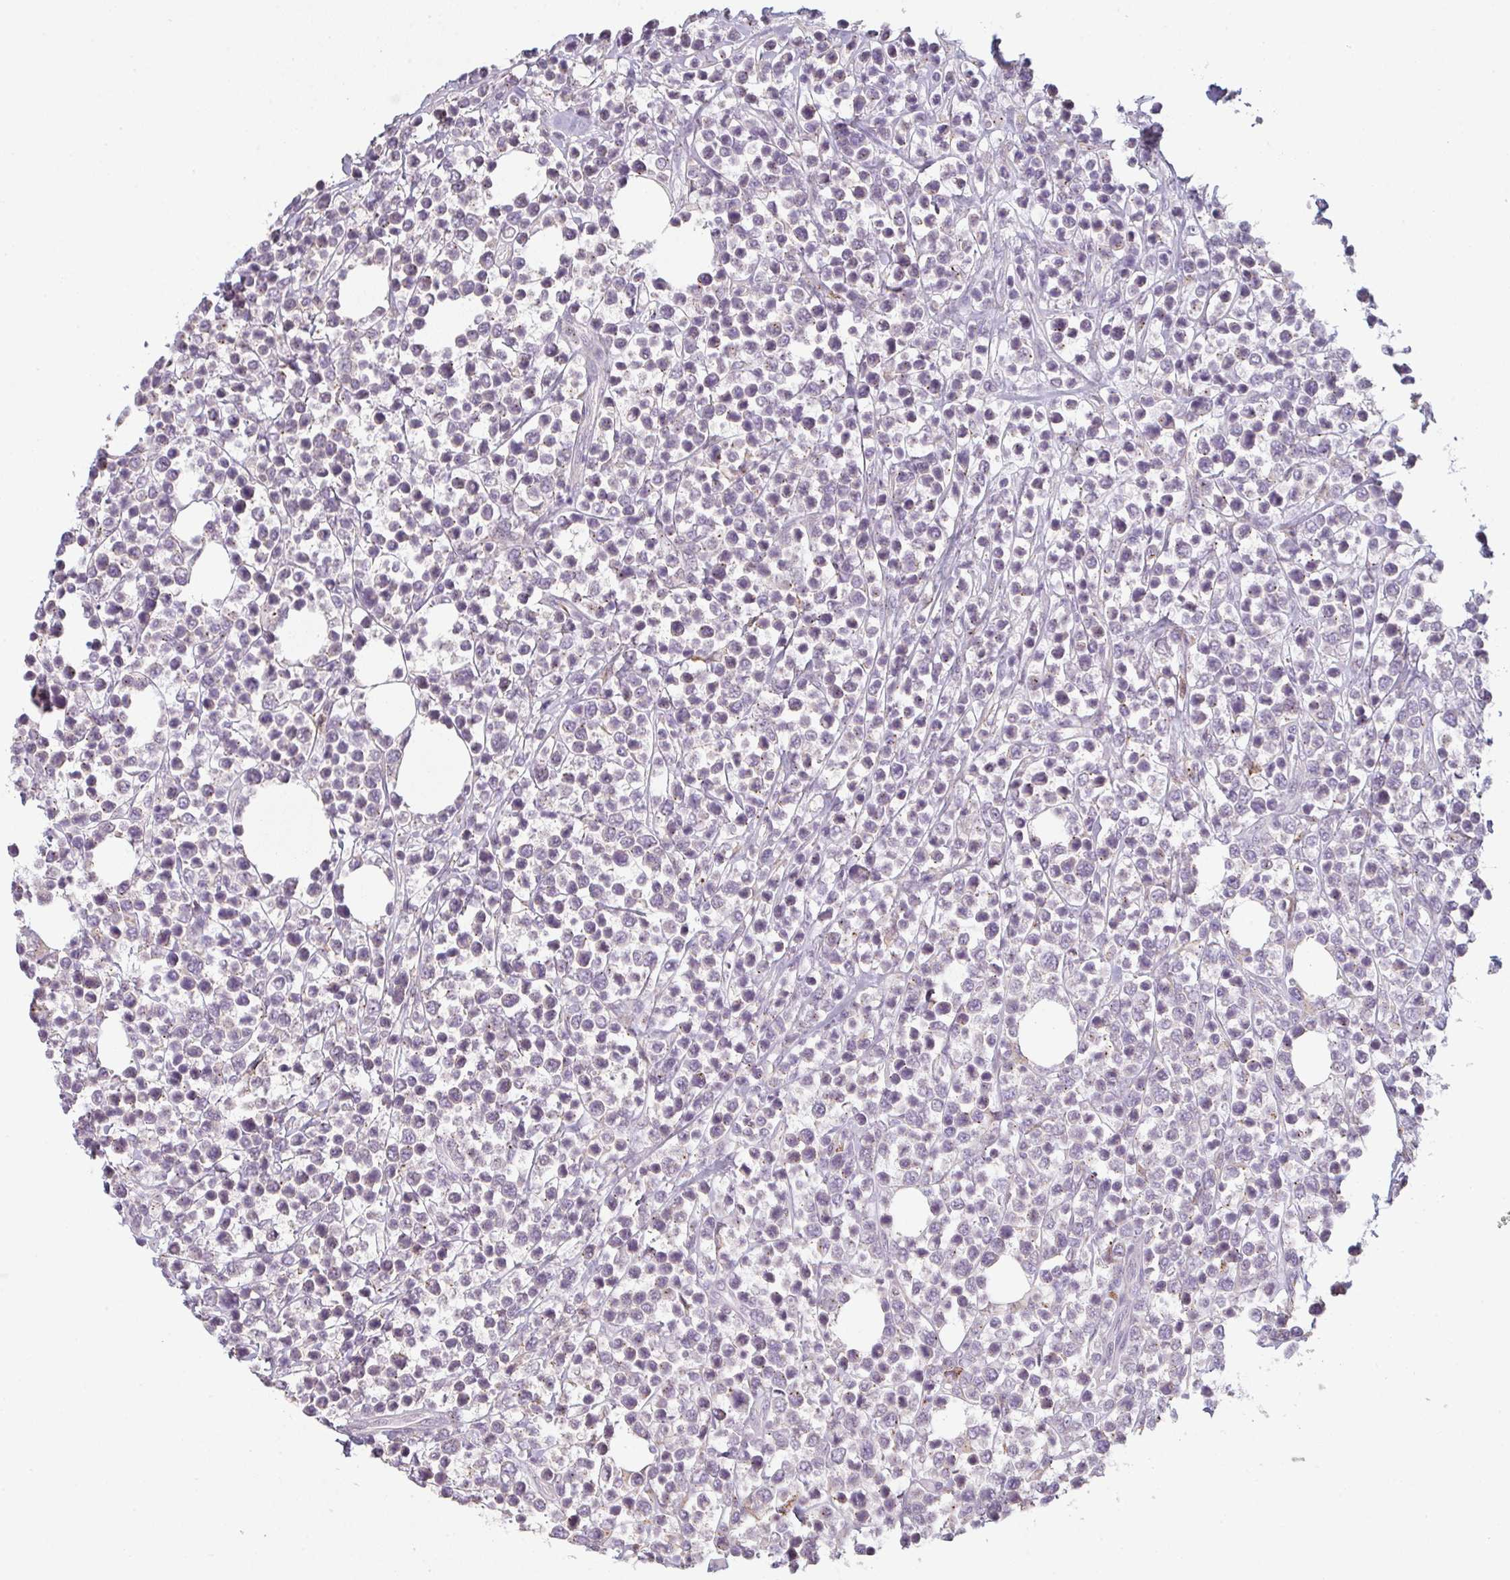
{"staining": {"intensity": "negative", "quantity": "none", "location": "none"}, "tissue": "lymphoma", "cell_type": "Tumor cells", "image_type": "cancer", "snomed": [{"axis": "morphology", "description": "Malignant lymphoma, non-Hodgkin's type, Low grade"}, {"axis": "topography", "description": "Lymph node"}], "caption": "Tumor cells show no significant protein positivity in malignant lymphoma, non-Hodgkin's type (low-grade).", "gene": "TMEM237", "patient": {"sex": "male", "age": 60}}